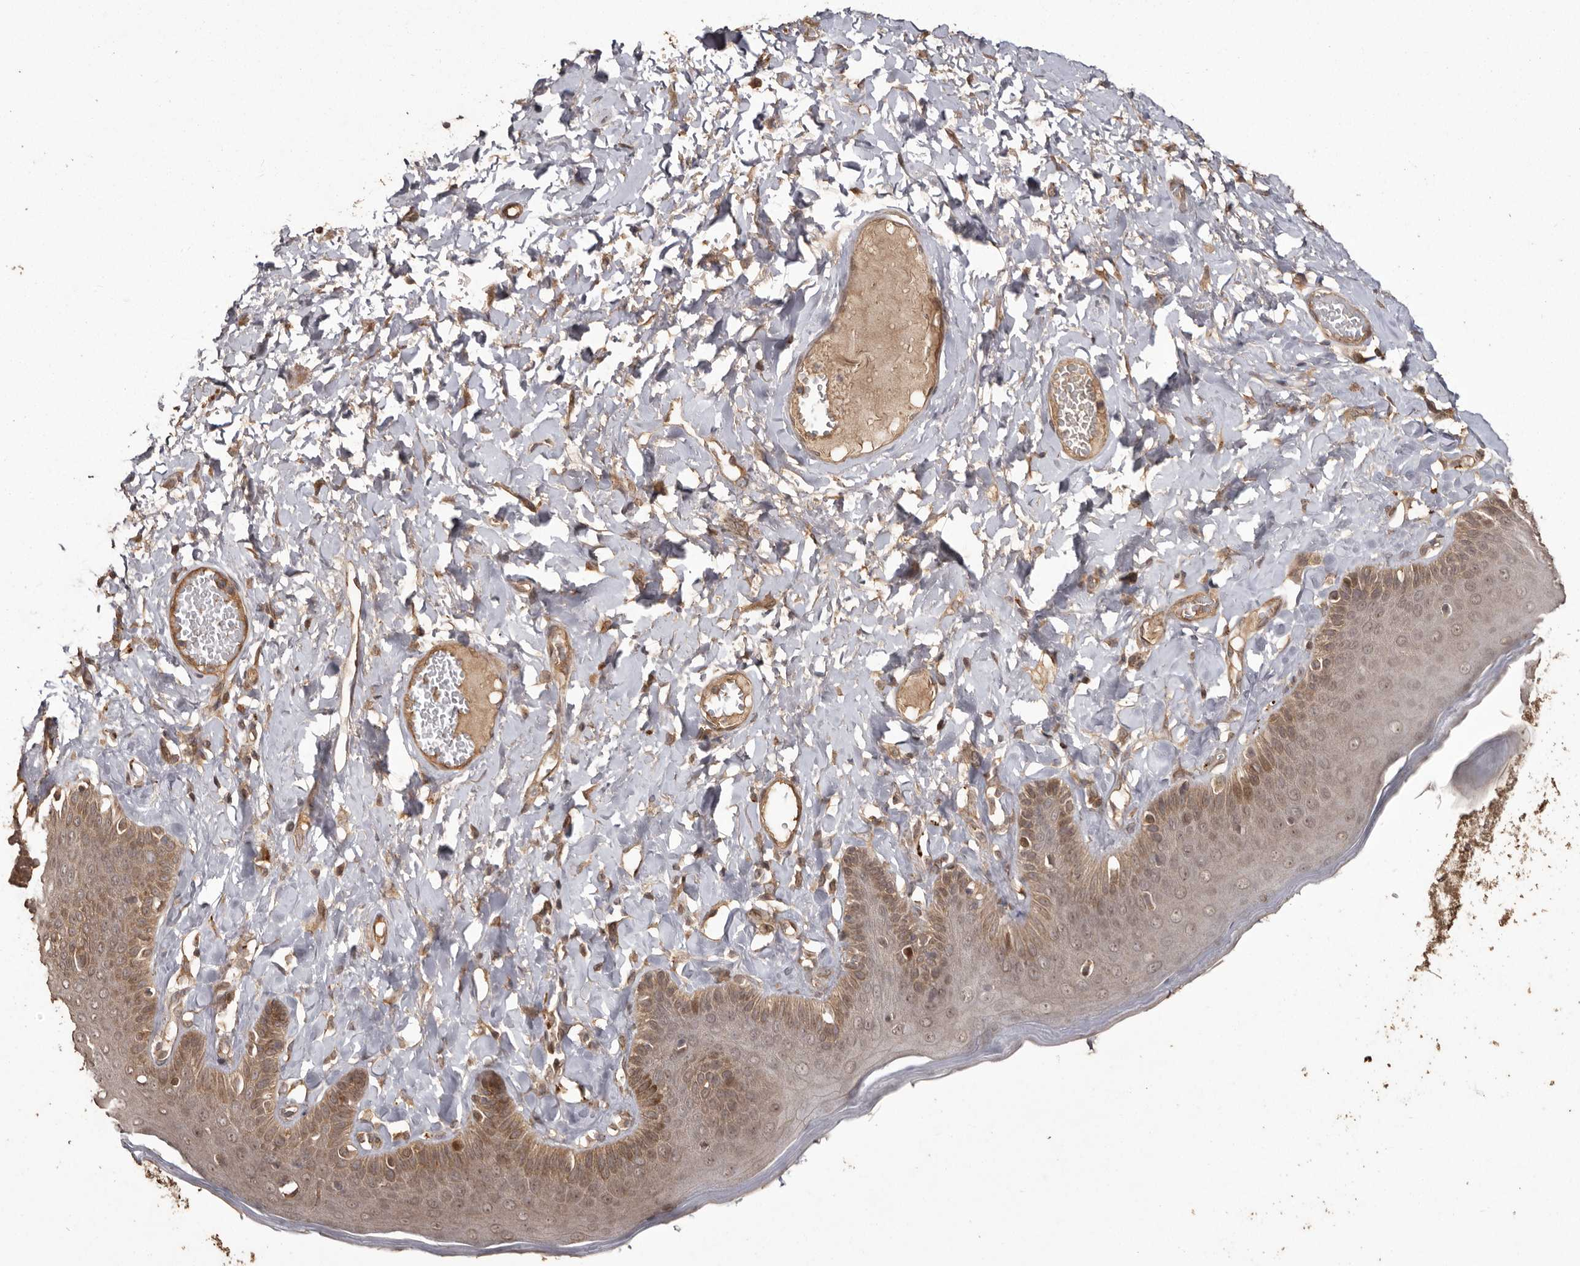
{"staining": {"intensity": "moderate", "quantity": ">75%", "location": "cytoplasmic/membranous,nuclear"}, "tissue": "skin", "cell_type": "Epidermal cells", "image_type": "normal", "snomed": [{"axis": "morphology", "description": "Normal tissue, NOS"}, {"axis": "topography", "description": "Anal"}], "caption": "This photomicrograph exhibits immunohistochemistry staining of unremarkable skin, with medium moderate cytoplasmic/membranous,nuclear expression in about >75% of epidermal cells.", "gene": "NUP43", "patient": {"sex": "male", "age": 69}}